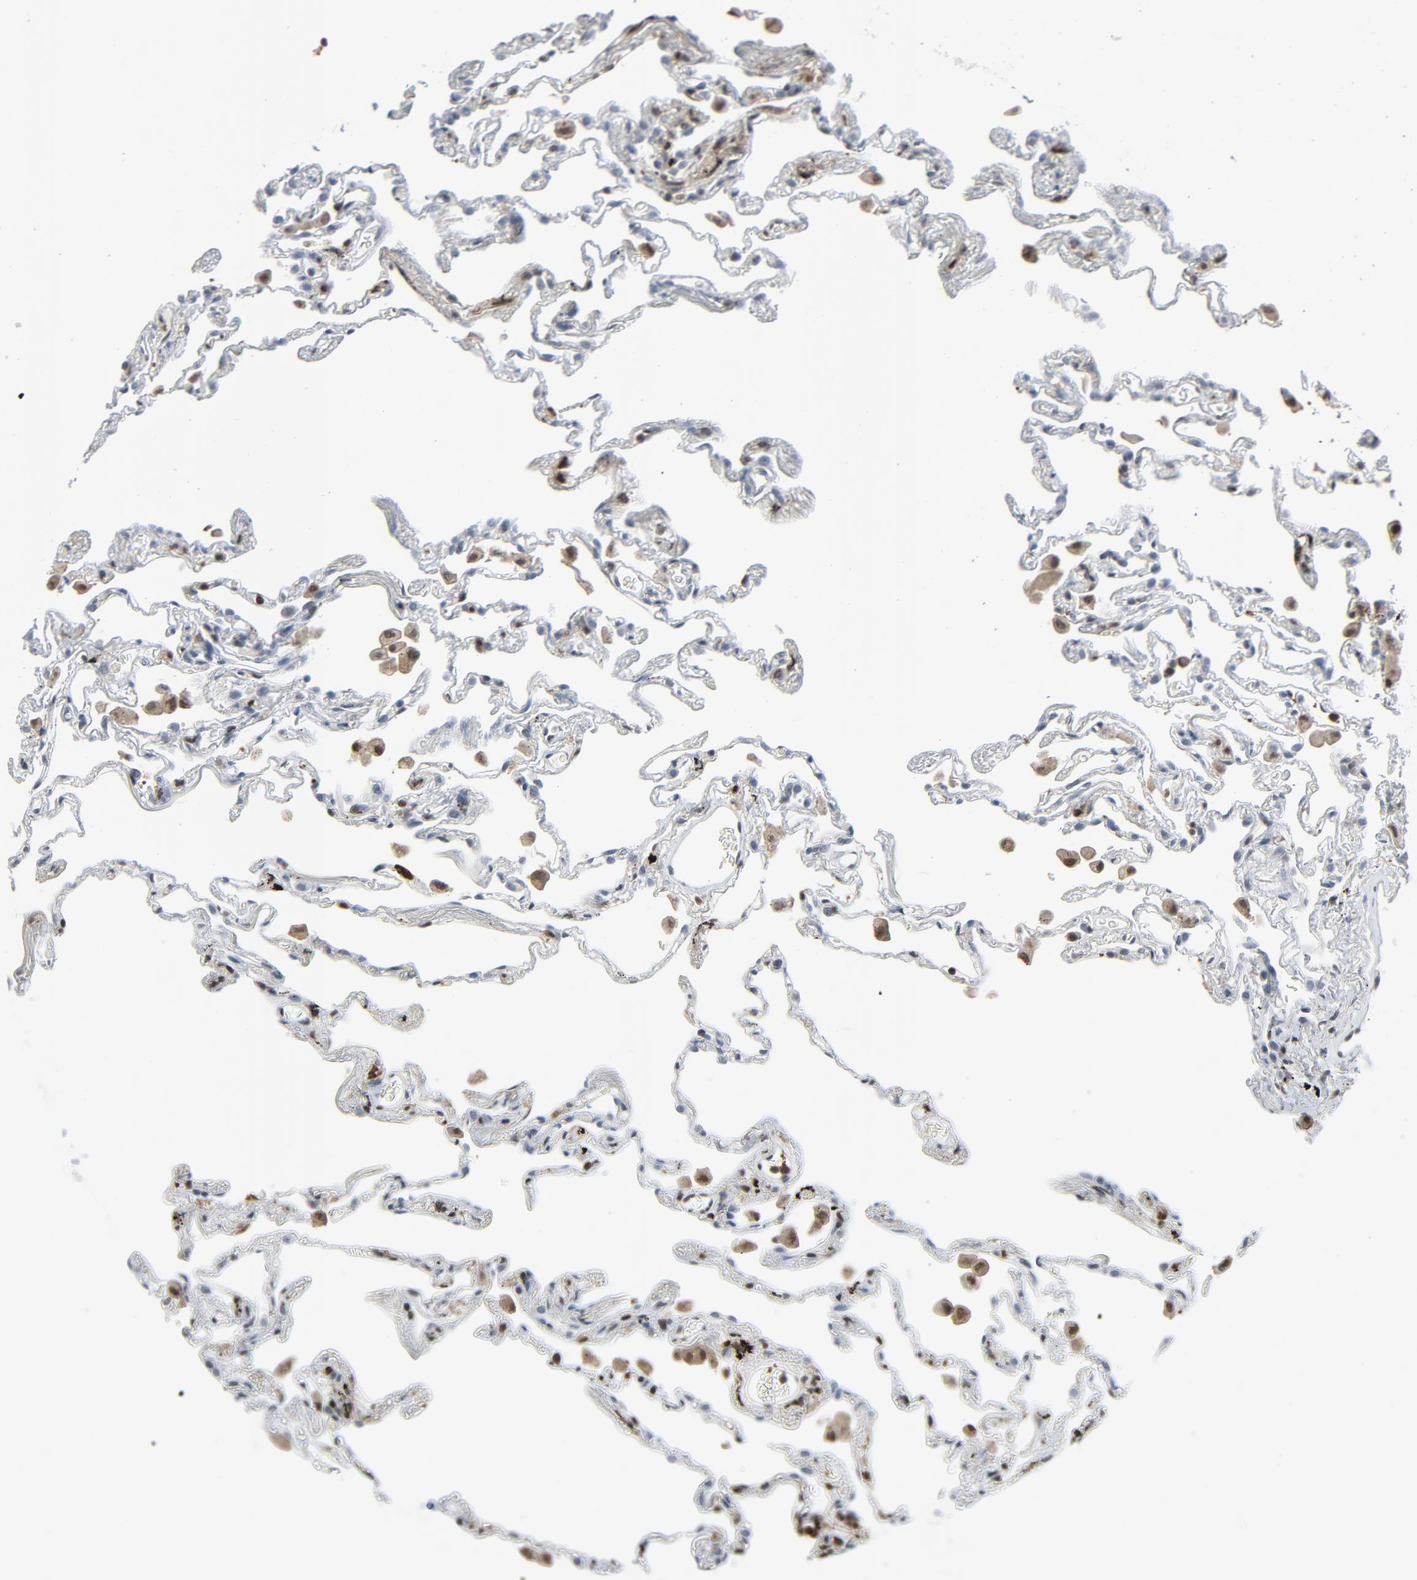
{"staining": {"intensity": "negative", "quantity": "none", "location": "none"}, "tissue": "lung", "cell_type": "Alveolar cells", "image_type": "normal", "snomed": [{"axis": "morphology", "description": "Normal tissue, NOS"}, {"axis": "morphology", "description": "Inflammation, NOS"}, {"axis": "topography", "description": "Lung"}], "caption": "This is a histopathology image of IHC staining of benign lung, which shows no staining in alveolar cells. (Stains: DAB (3,3'-diaminobenzidine) IHC with hematoxylin counter stain, Microscopy: brightfield microscopy at high magnification).", "gene": "STAT5A", "patient": {"sex": "male", "age": 69}}